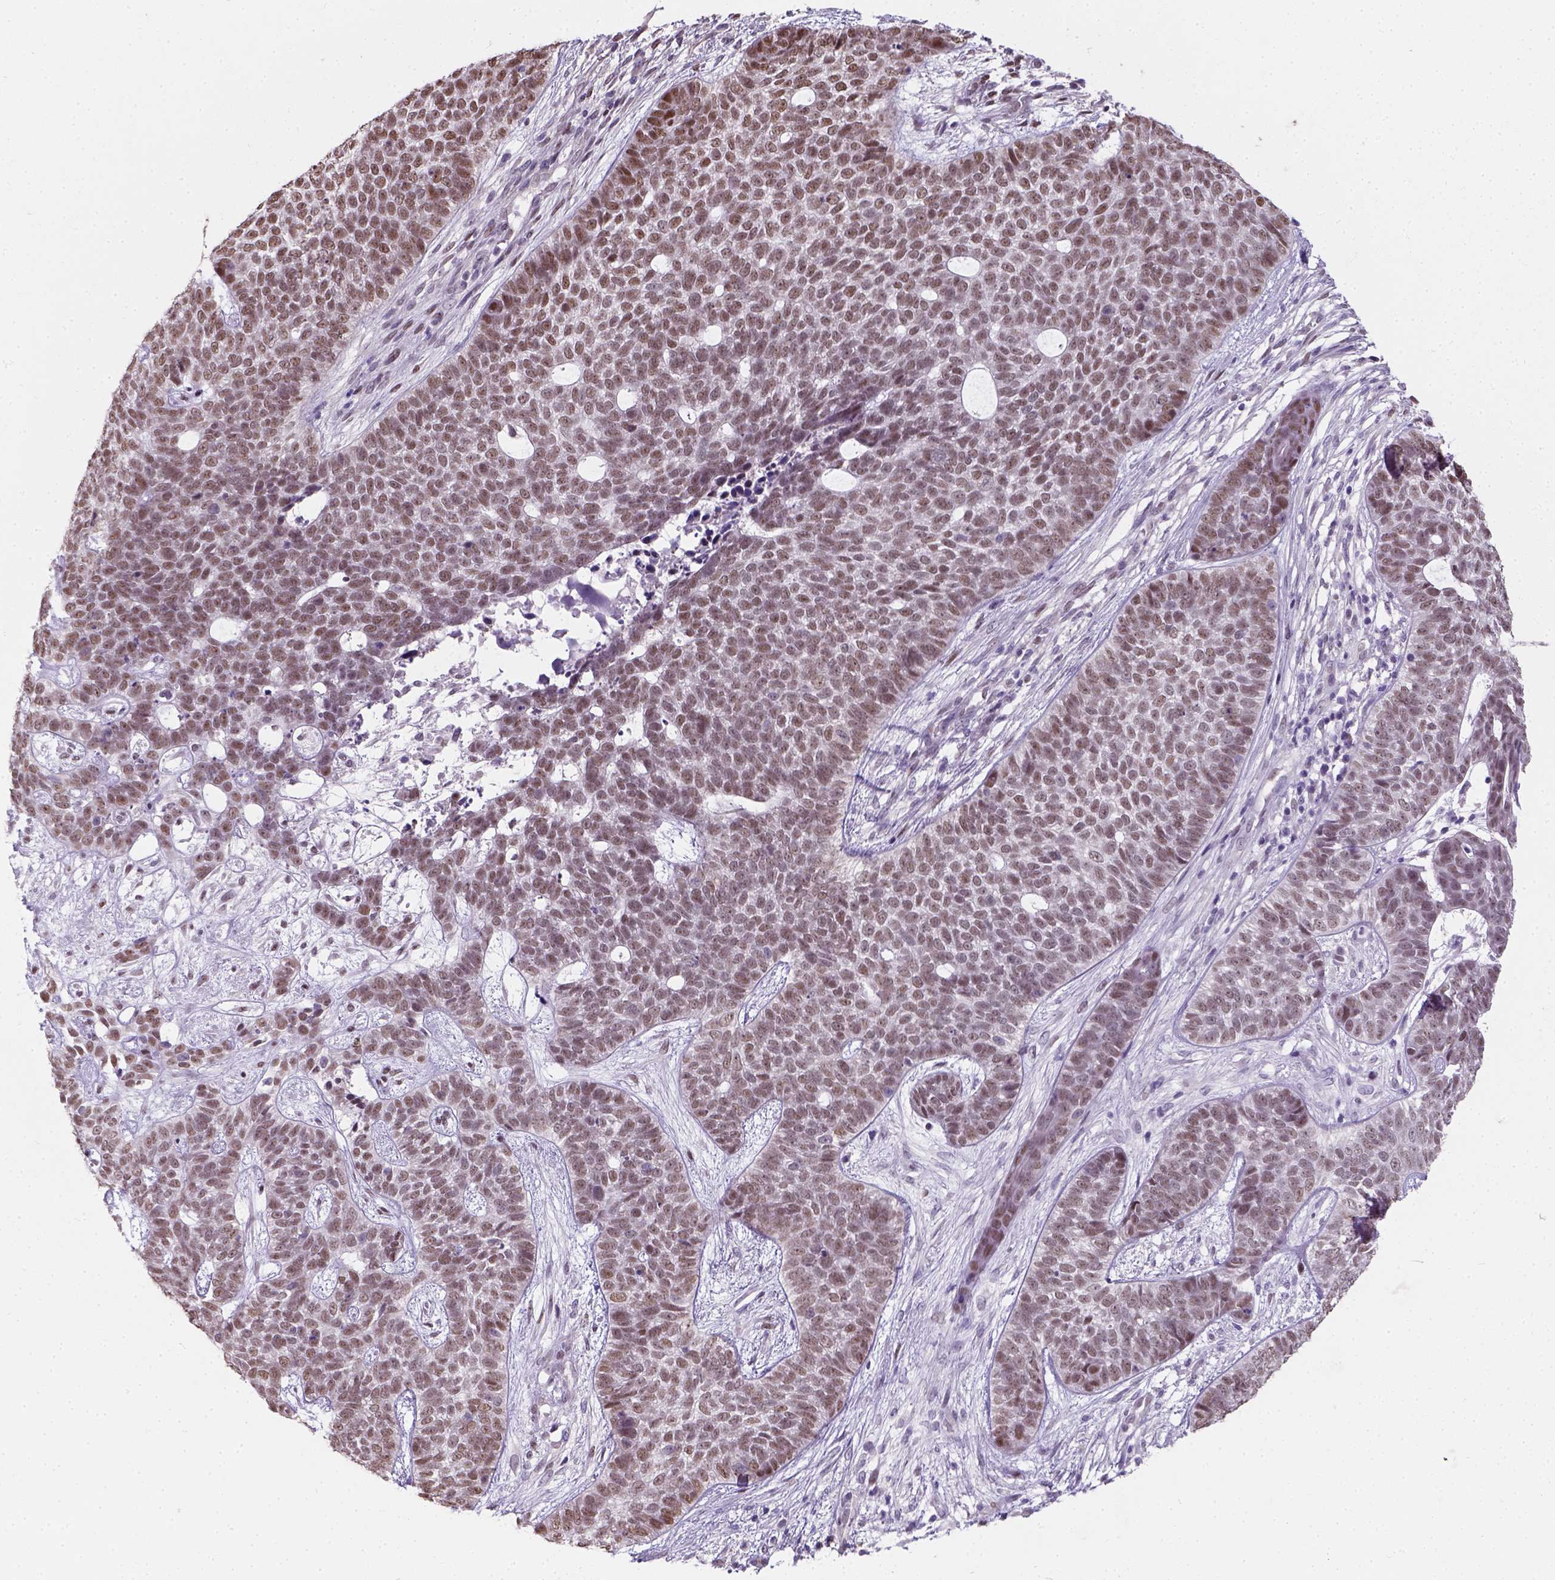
{"staining": {"intensity": "moderate", "quantity": ">75%", "location": "nuclear"}, "tissue": "skin cancer", "cell_type": "Tumor cells", "image_type": "cancer", "snomed": [{"axis": "morphology", "description": "Basal cell carcinoma"}, {"axis": "topography", "description": "Skin"}], "caption": "This is an image of IHC staining of basal cell carcinoma (skin), which shows moderate staining in the nuclear of tumor cells.", "gene": "C1orf112", "patient": {"sex": "female", "age": 69}}